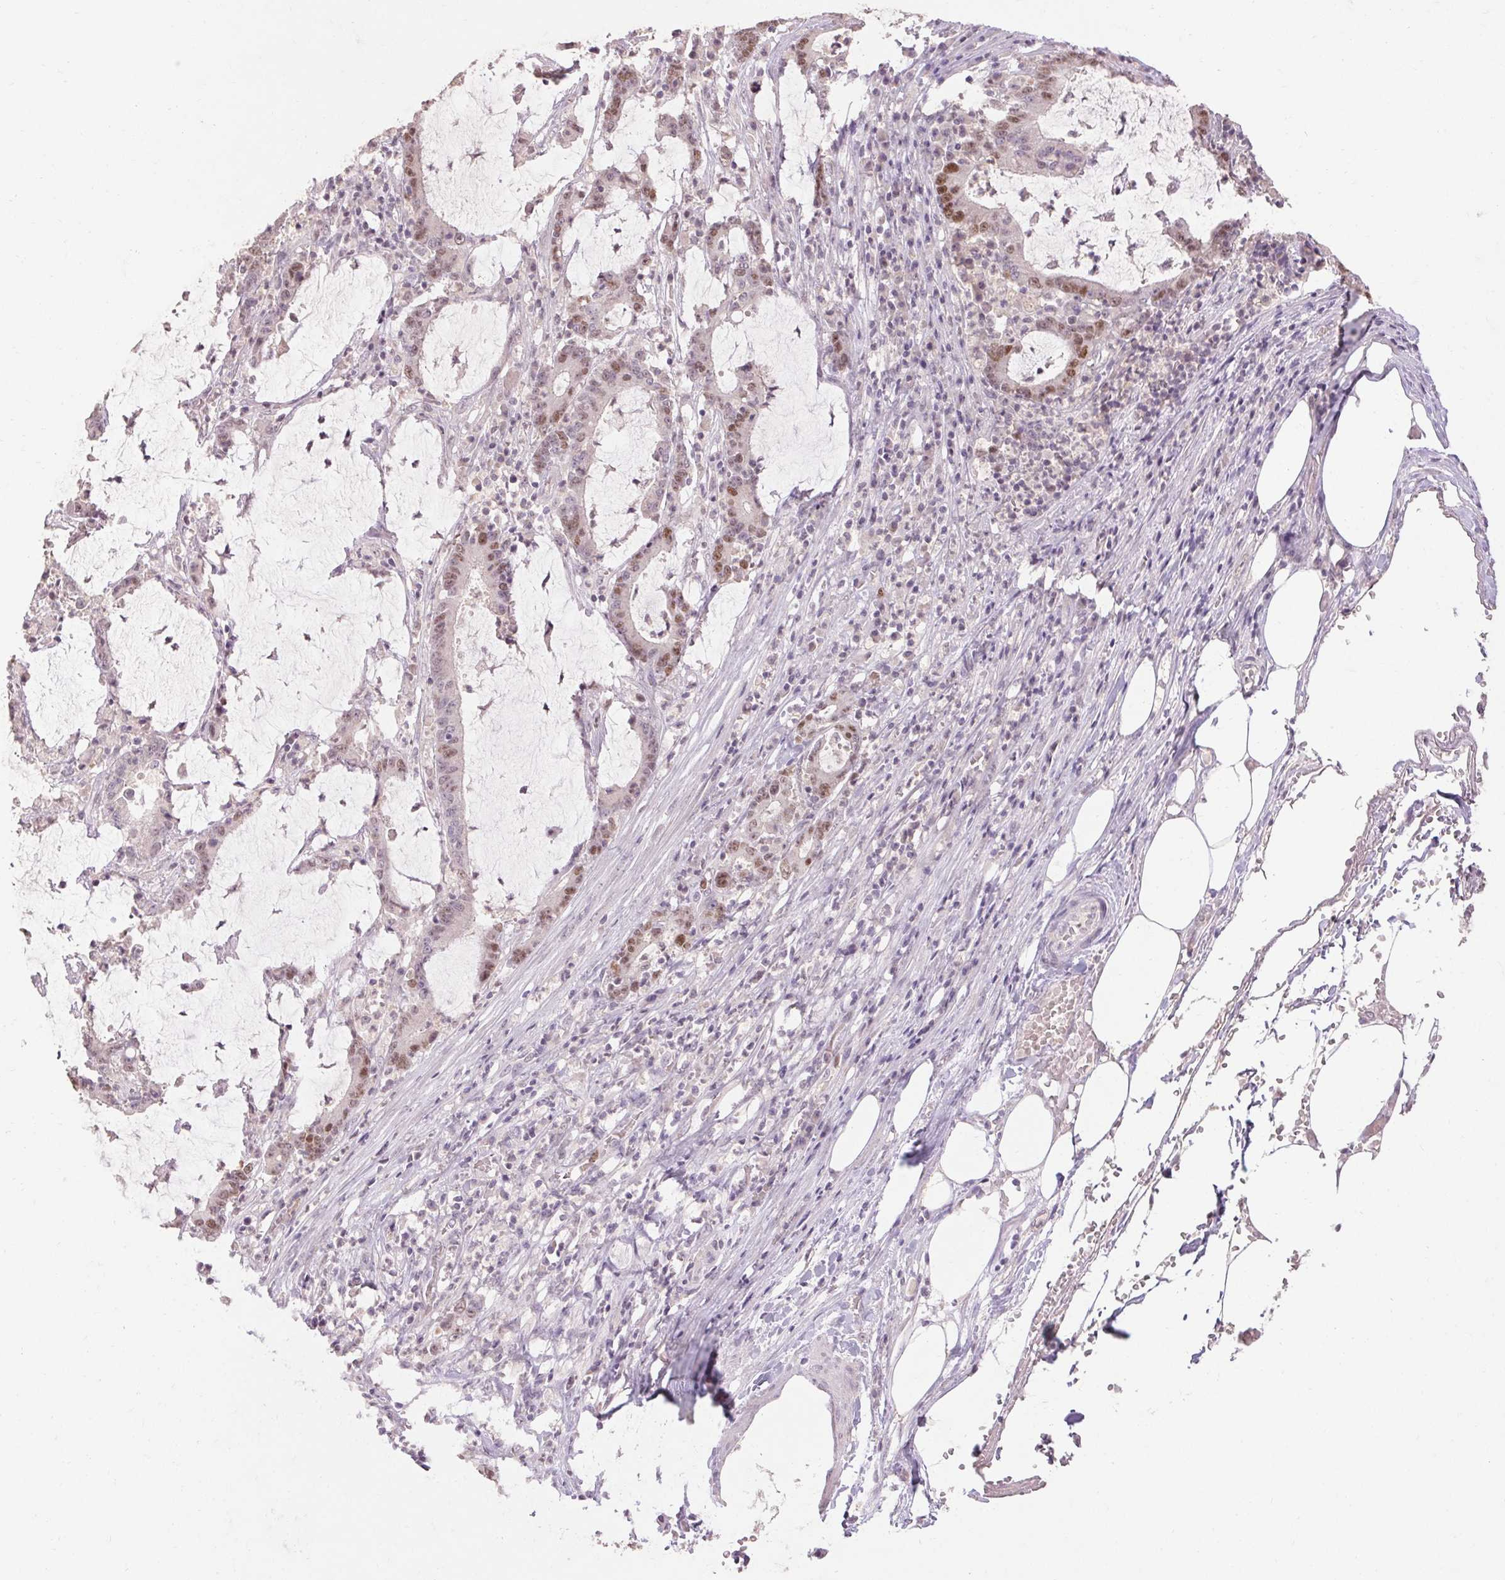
{"staining": {"intensity": "moderate", "quantity": "<25%", "location": "nuclear"}, "tissue": "stomach cancer", "cell_type": "Tumor cells", "image_type": "cancer", "snomed": [{"axis": "morphology", "description": "Adenocarcinoma, NOS"}, {"axis": "topography", "description": "Stomach, upper"}], "caption": "Protein expression analysis of stomach cancer displays moderate nuclear expression in approximately <25% of tumor cells.", "gene": "SKP2", "patient": {"sex": "male", "age": 68}}